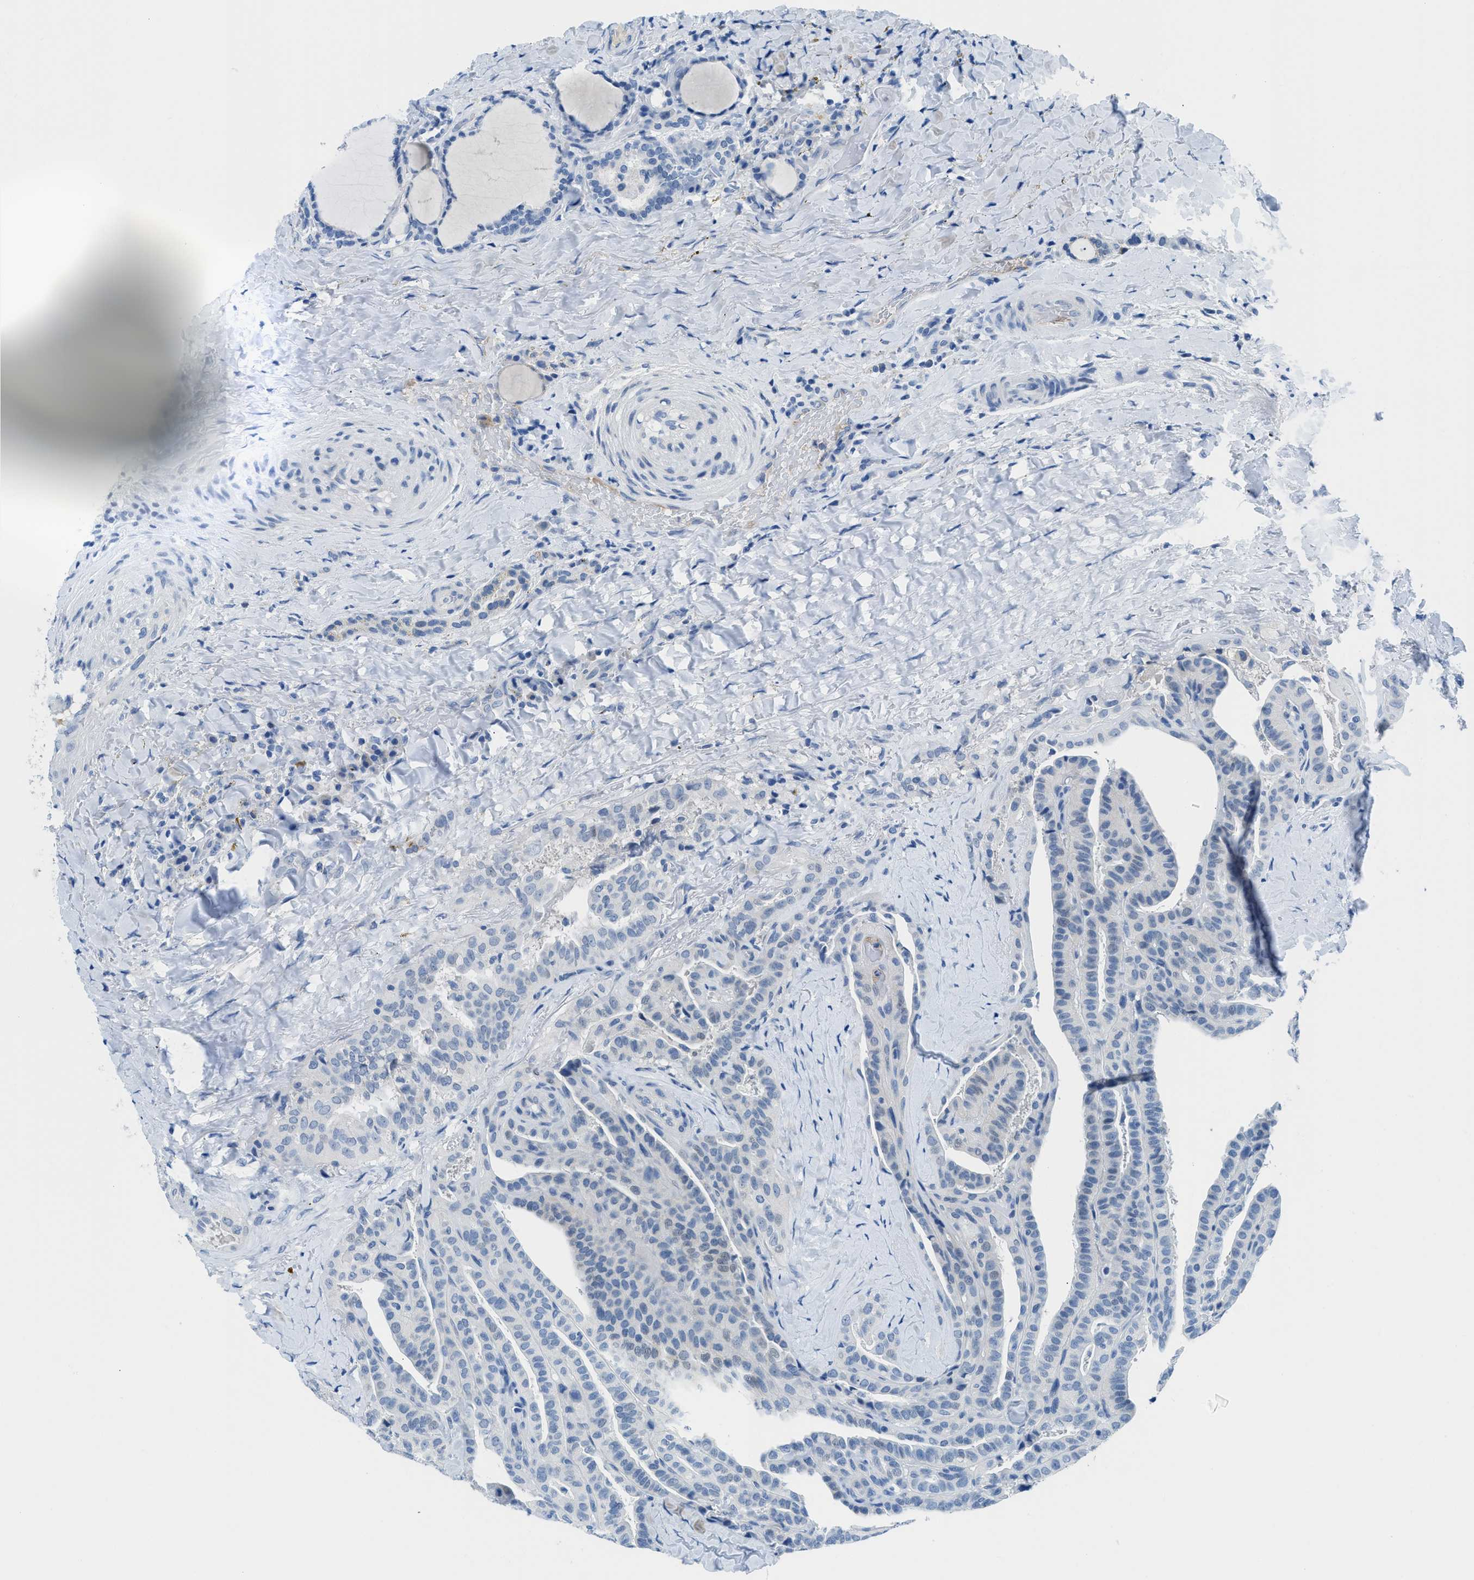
{"staining": {"intensity": "negative", "quantity": "none", "location": "none"}, "tissue": "thyroid cancer", "cell_type": "Tumor cells", "image_type": "cancer", "snomed": [{"axis": "morphology", "description": "Papillary adenocarcinoma, NOS"}, {"axis": "topography", "description": "Thyroid gland"}], "caption": "This is an IHC image of papillary adenocarcinoma (thyroid). There is no staining in tumor cells.", "gene": "MBL2", "patient": {"sex": "male", "age": 77}}